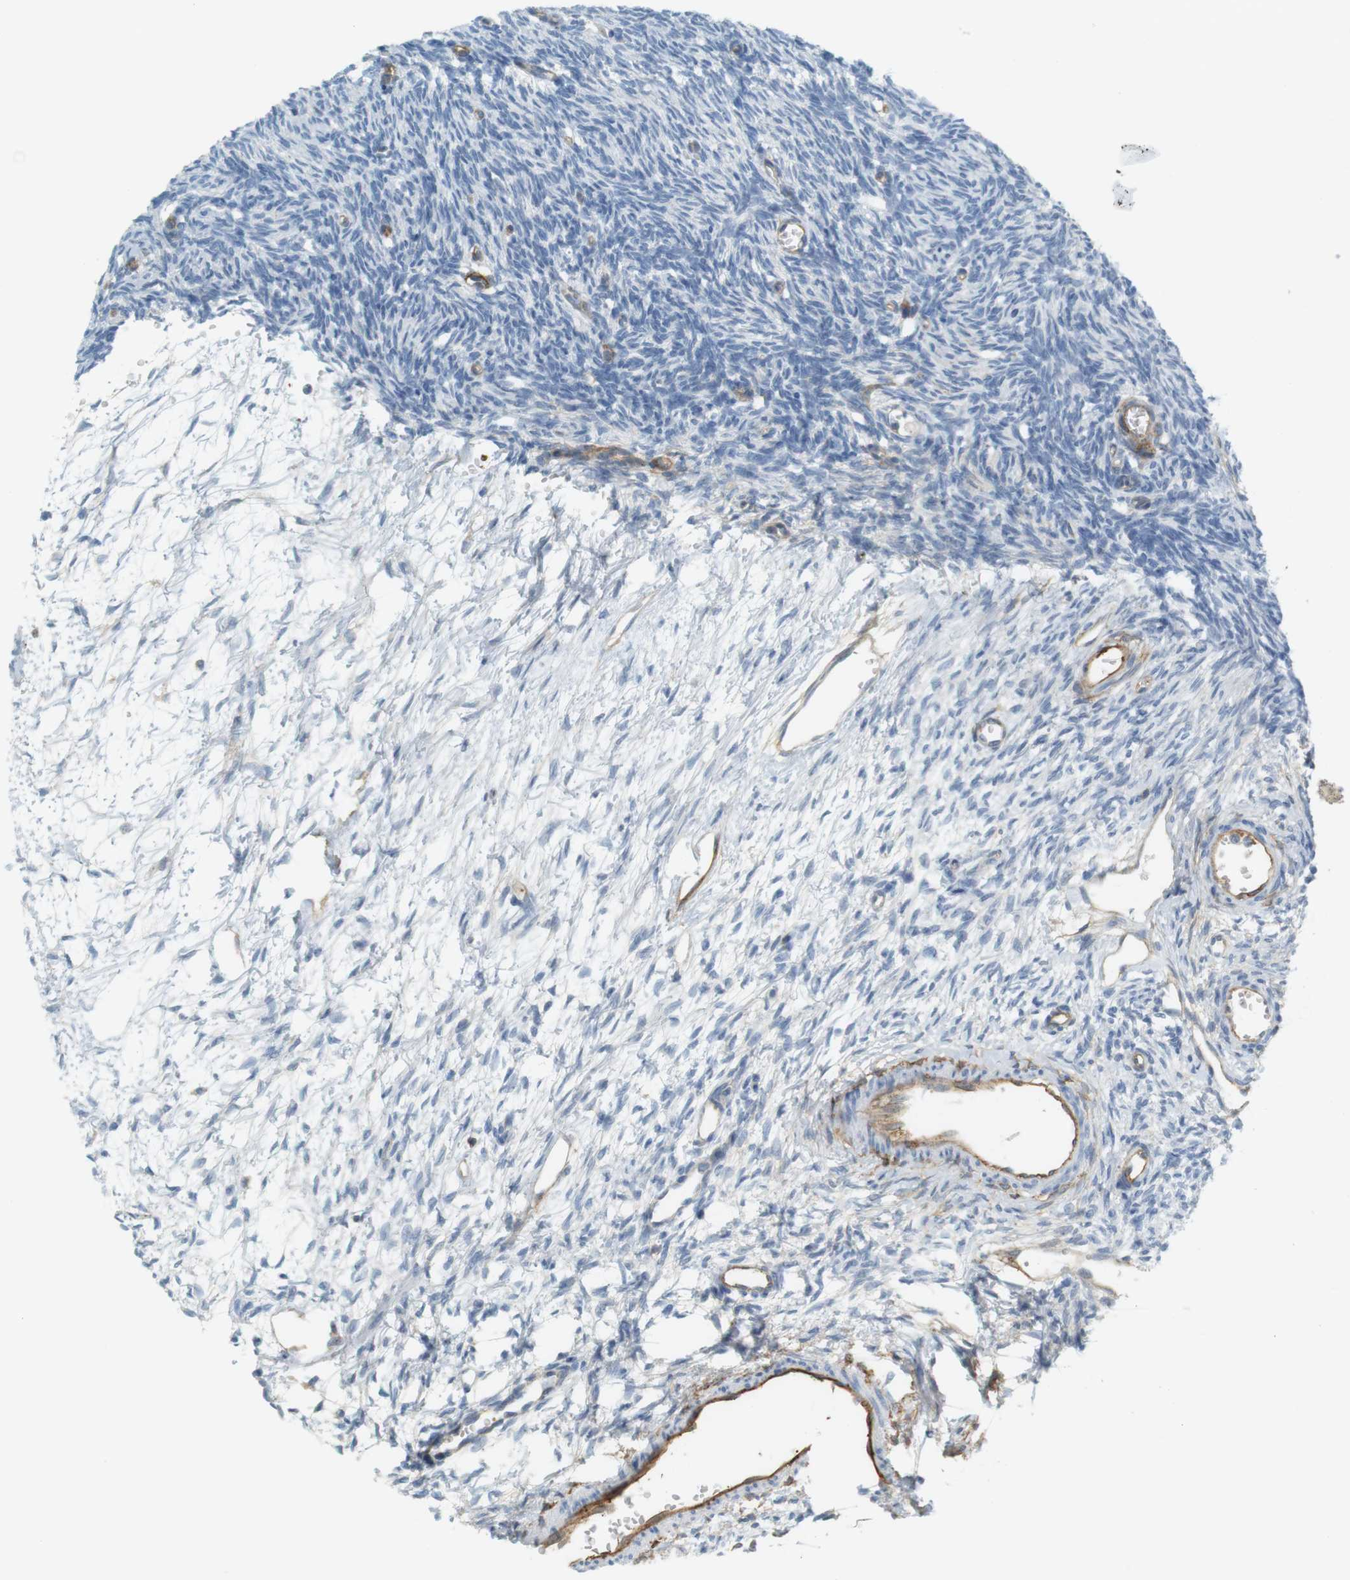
{"staining": {"intensity": "negative", "quantity": "none", "location": "none"}, "tissue": "ovary", "cell_type": "Ovarian stroma cells", "image_type": "normal", "snomed": [{"axis": "morphology", "description": "Normal tissue, NOS"}, {"axis": "topography", "description": "Ovary"}], "caption": "The immunohistochemistry micrograph has no significant positivity in ovarian stroma cells of ovary. (DAB (3,3'-diaminobenzidine) immunohistochemistry, high magnification).", "gene": "F2R", "patient": {"sex": "female", "age": 33}}